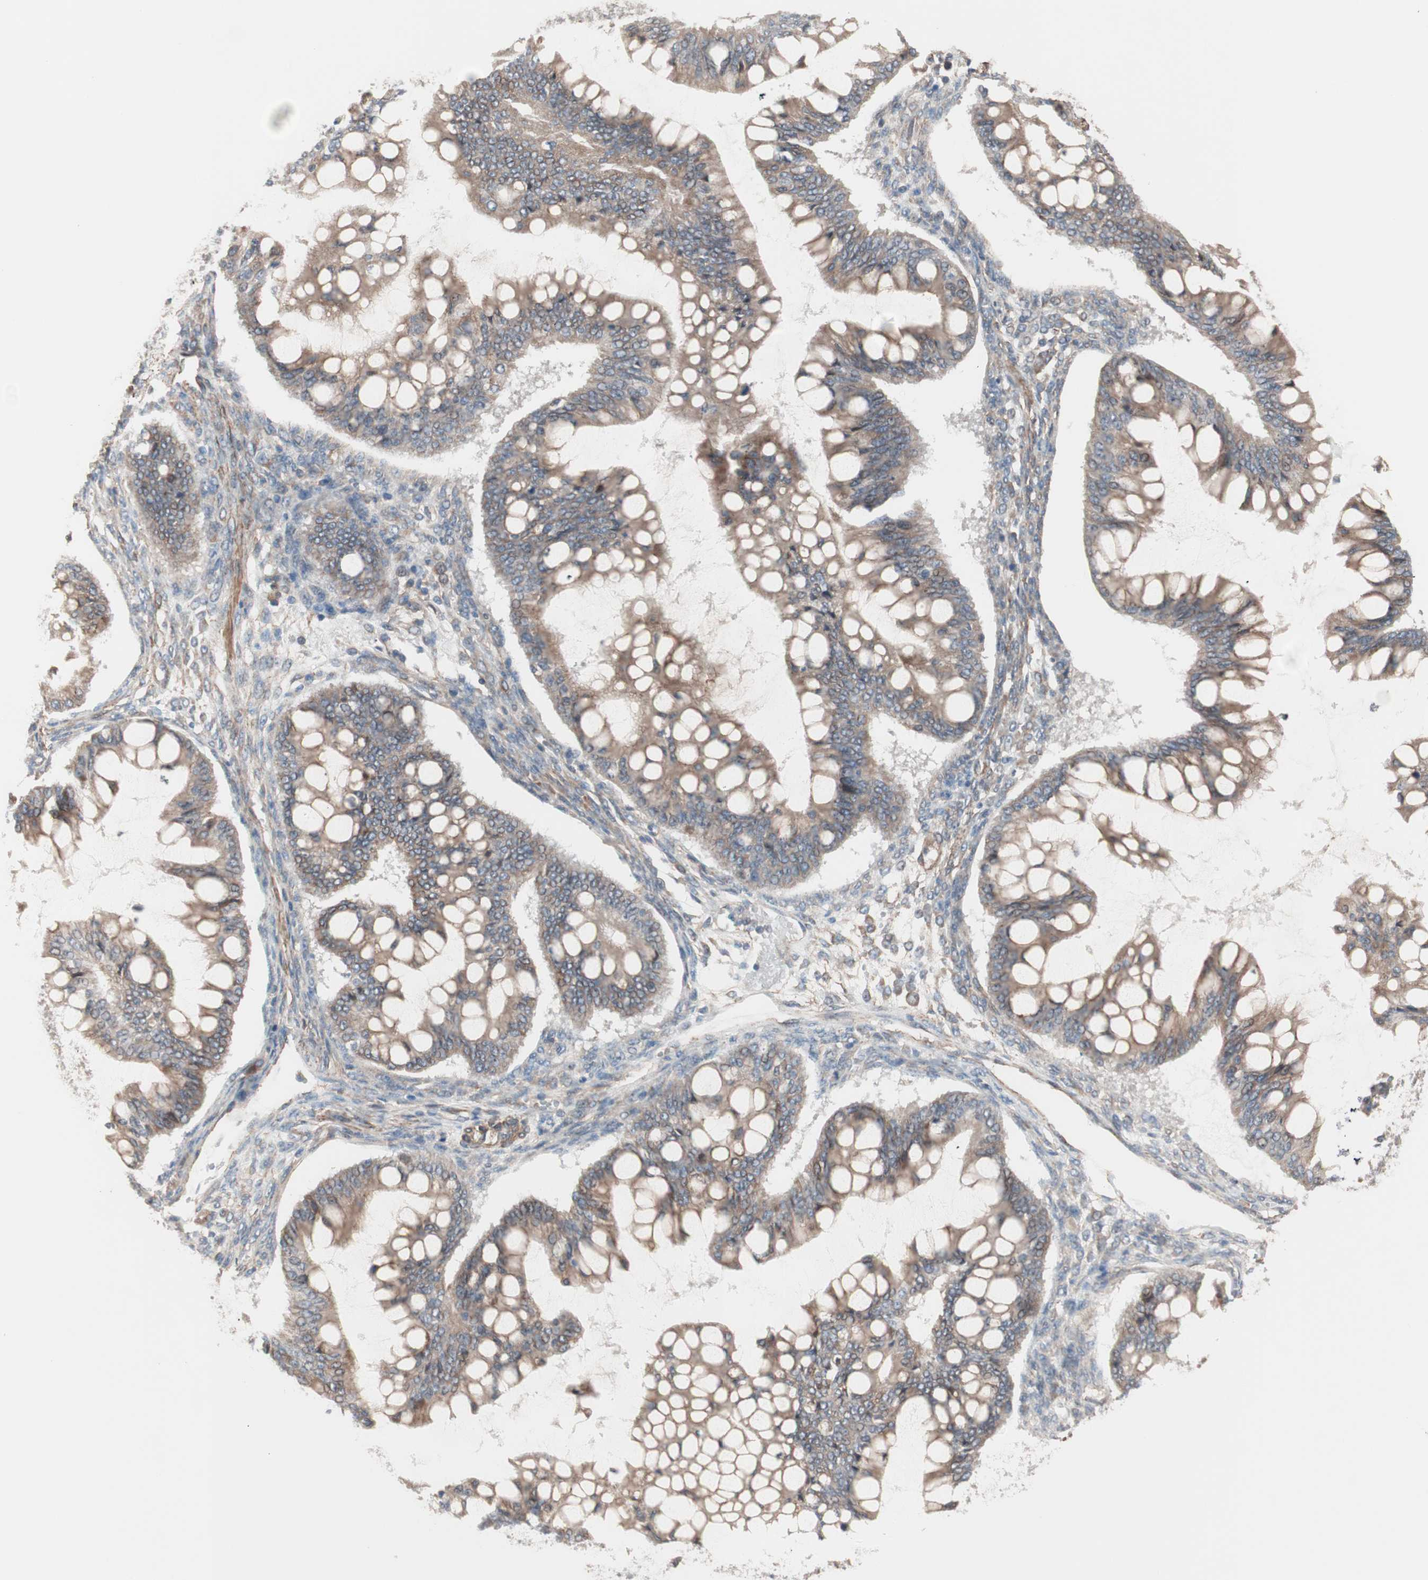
{"staining": {"intensity": "moderate", "quantity": ">75%", "location": "cytoplasmic/membranous"}, "tissue": "ovarian cancer", "cell_type": "Tumor cells", "image_type": "cancer", "snomed": [{"axis": "morphology", "description": "Cystadenocarcinoma, mucinous, NOS"}, {"axis": "topography", "description": "Ovary"}], "caption": "IHC (DAB (3,3'-diaminobenzidine)) staining of human ovarian cancer (mucinous cystadenocarcinoma) demonstrates moderate cytoplasmic/membranous protein positivity in about >75% of tumor cells.", "gene": "ALG5", "patient": {"sex": "female", "age": 73}}